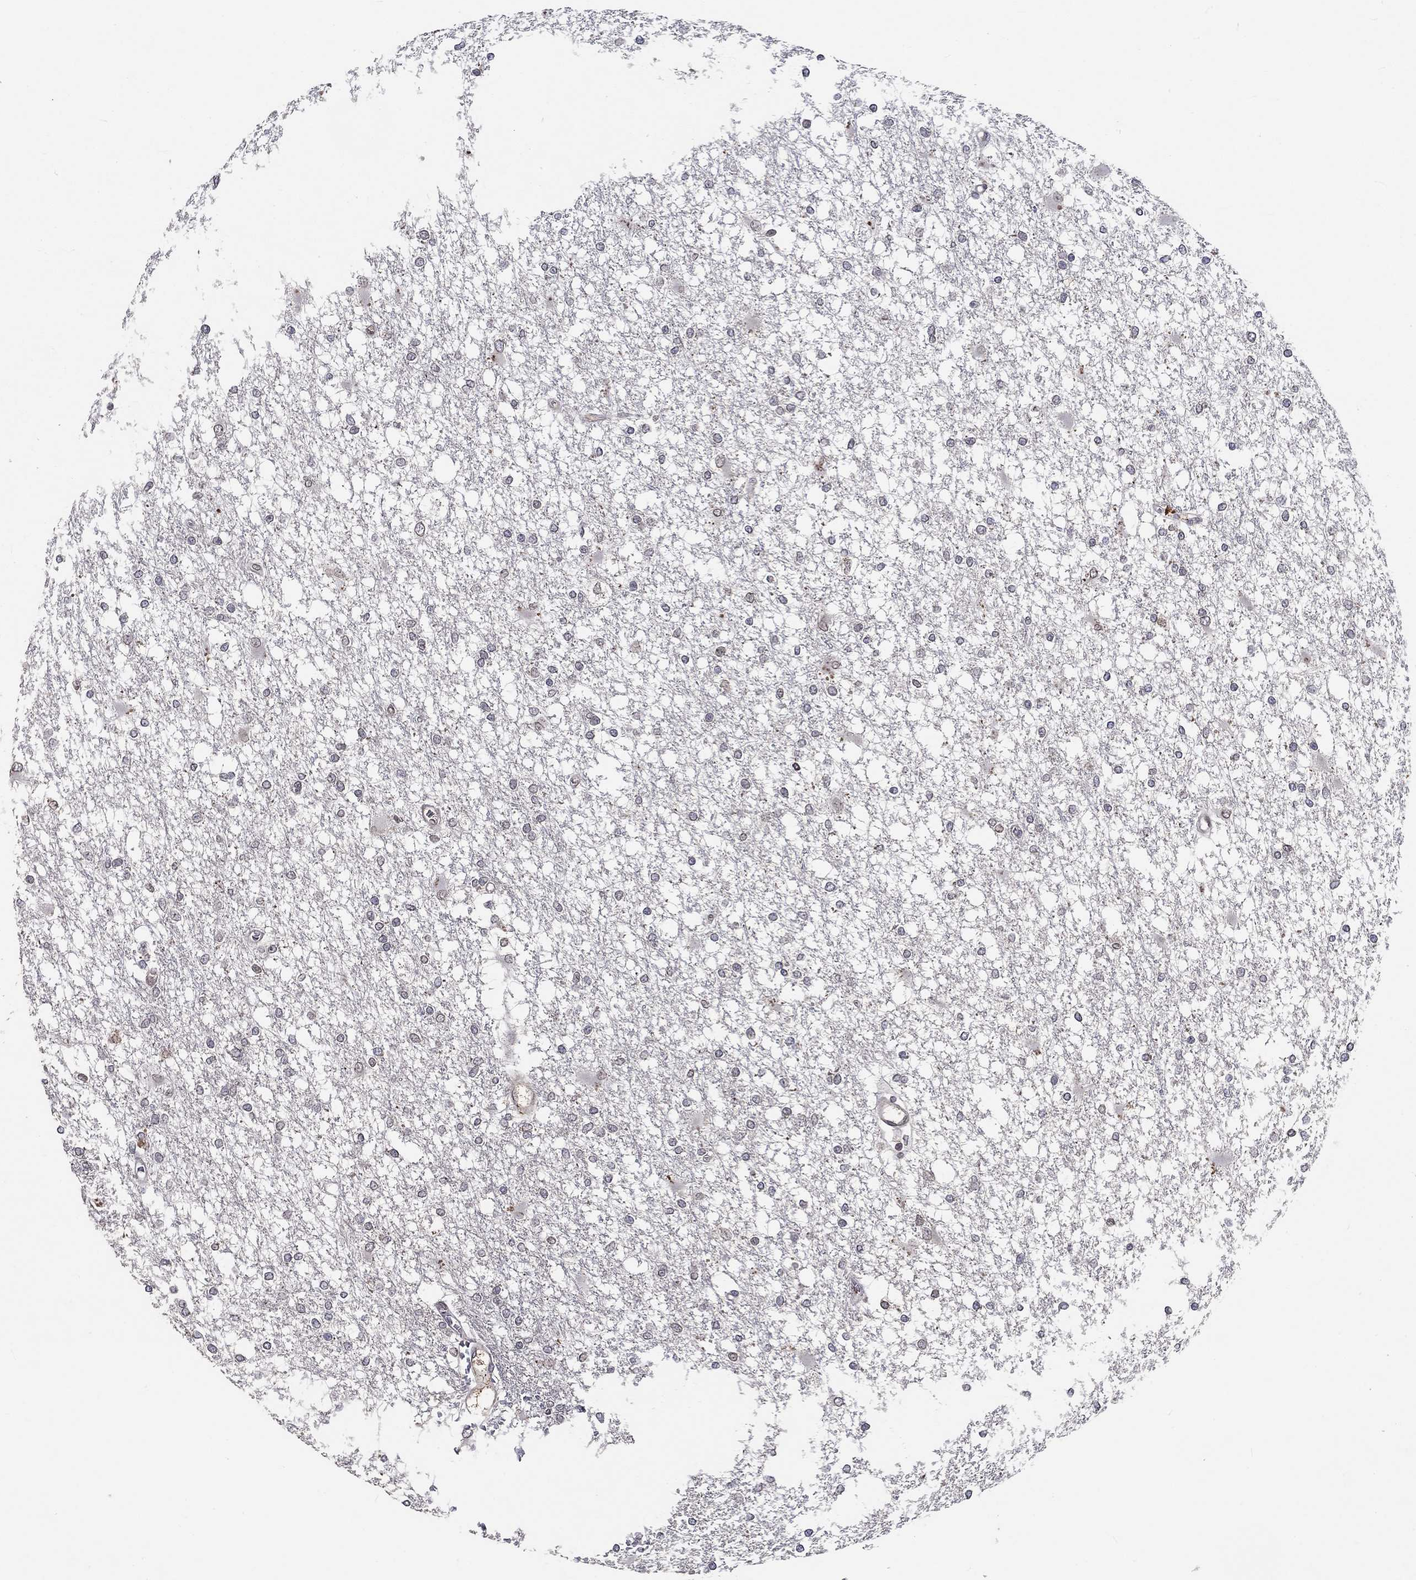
{"staining": {"intensity": "moderate", "quantity": "<25%", "location": "nuclear"}, "tissue": "glioma", "cell_type": "Tumor cells", "image_type": "cancer", "snomed": [{"axis": "morphology", "description": "Glioma, malignant, High grade"}, {"axis": "topography", "description": "Cerebral cortex"}], "caption": "Immunohistochemistry (IHC) micrograph of neoplastic tissue: human malignant glioma (high-grade) stained using immunohistochemistry (IHC) displays low levels of moderate protein expression localized specifically in the nuclear of tumor cells, appearing as a nuclear brown color.", "gene": "CETN3", "patient": {"sex": "male", "age": 79}}